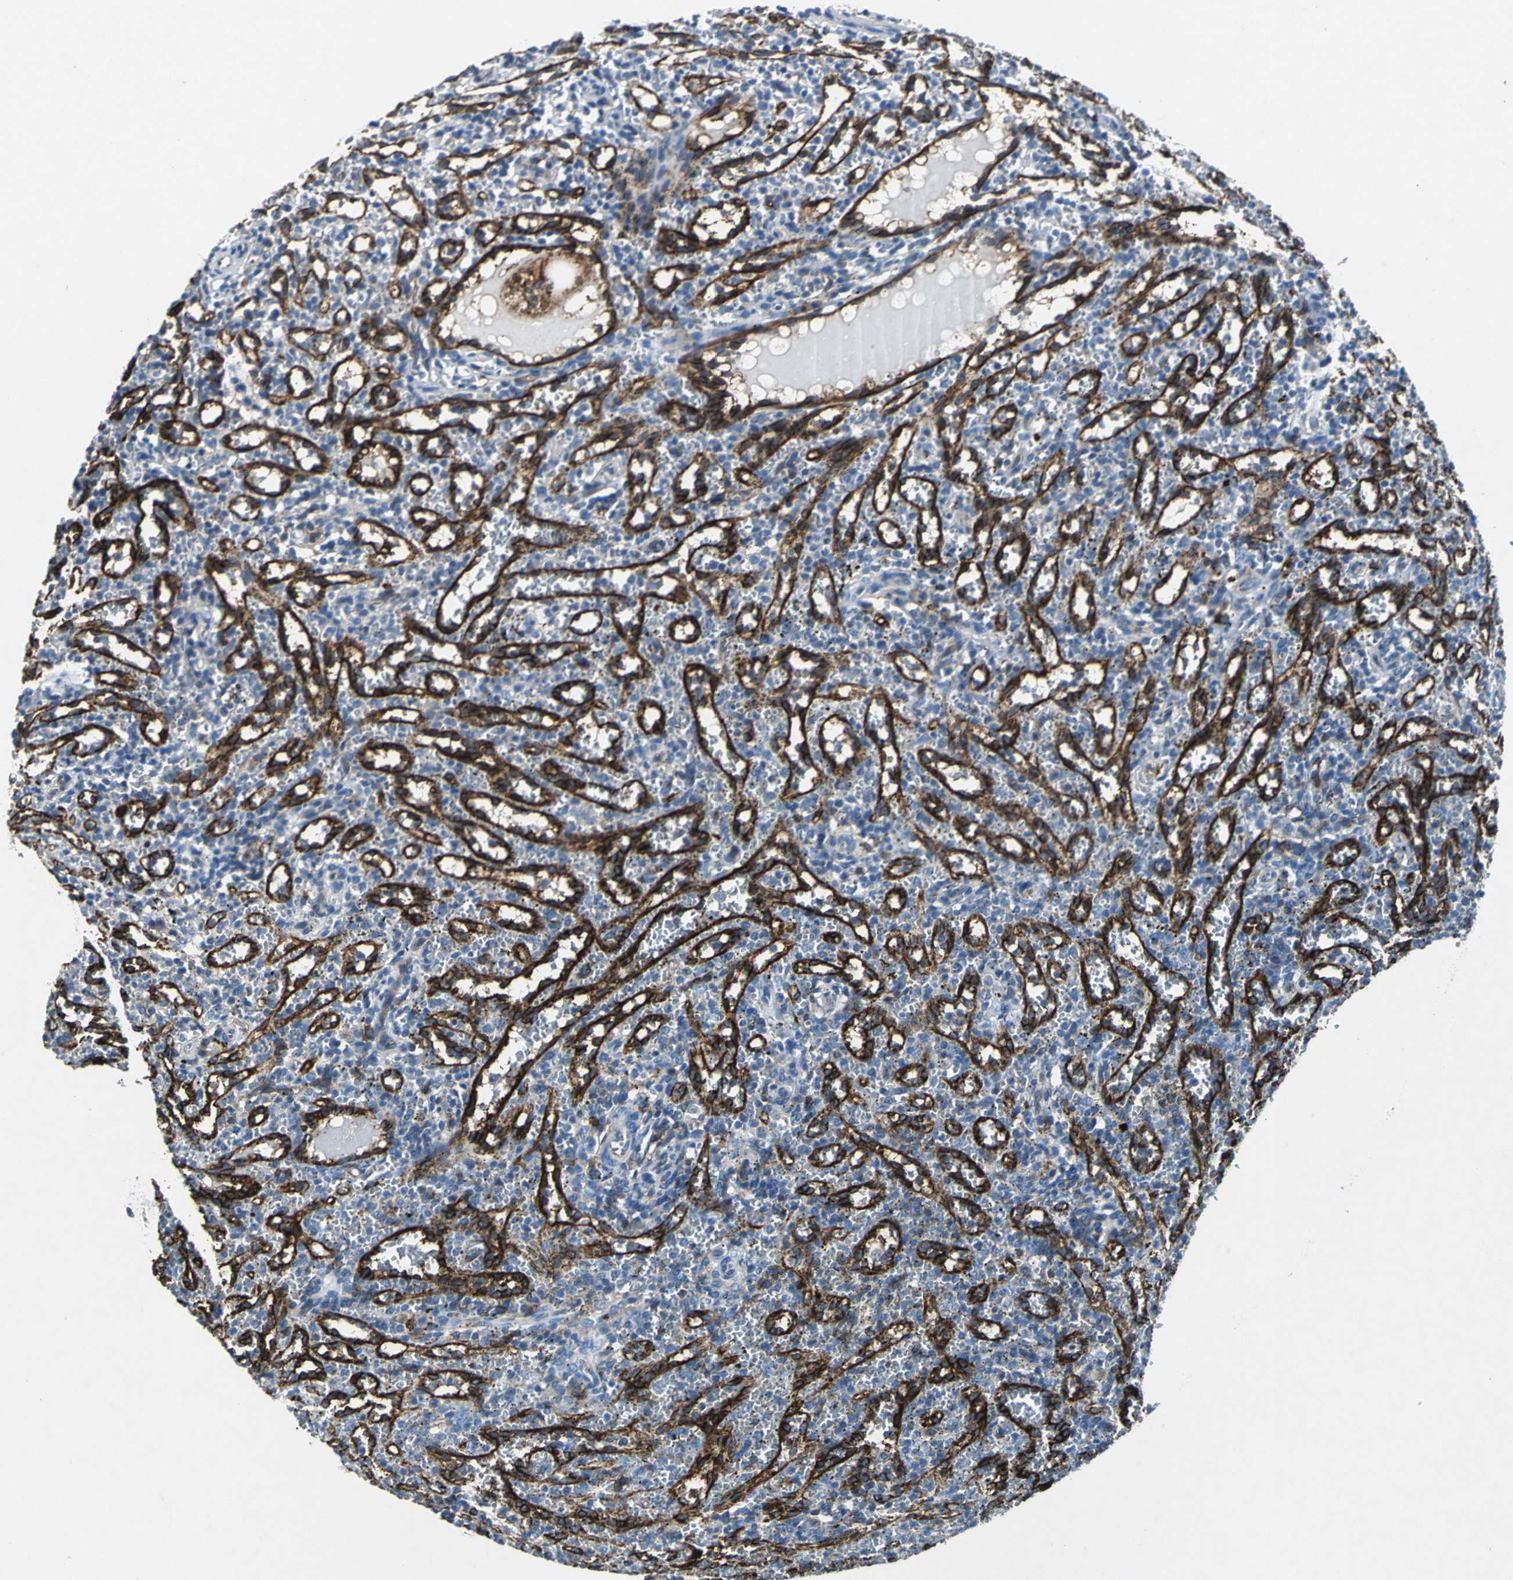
{"staining": {"intensity": "negative", "quantity": "none", "location": "none"}, "tissue": "spleen", "cell_type": "Cells in red pulp", "image_type": "normal", "snomed": [{"axis": "morphology", "description": "Normal tissue, NOS"}, {"axis": "topography", "description": "Spleen"}], "caption": "An immunohistochemistry (IHC) micrograph of benign spleen is shown. There is no staining in cells in red pulp of spleen. (DAB (3,3'-diaminobenzidine) immunohistochemistry (IHC) visualized using brightfield microscopy, high magnification).", "gene": "RPS13", "patient": {"sex": "female", "age": 10}}